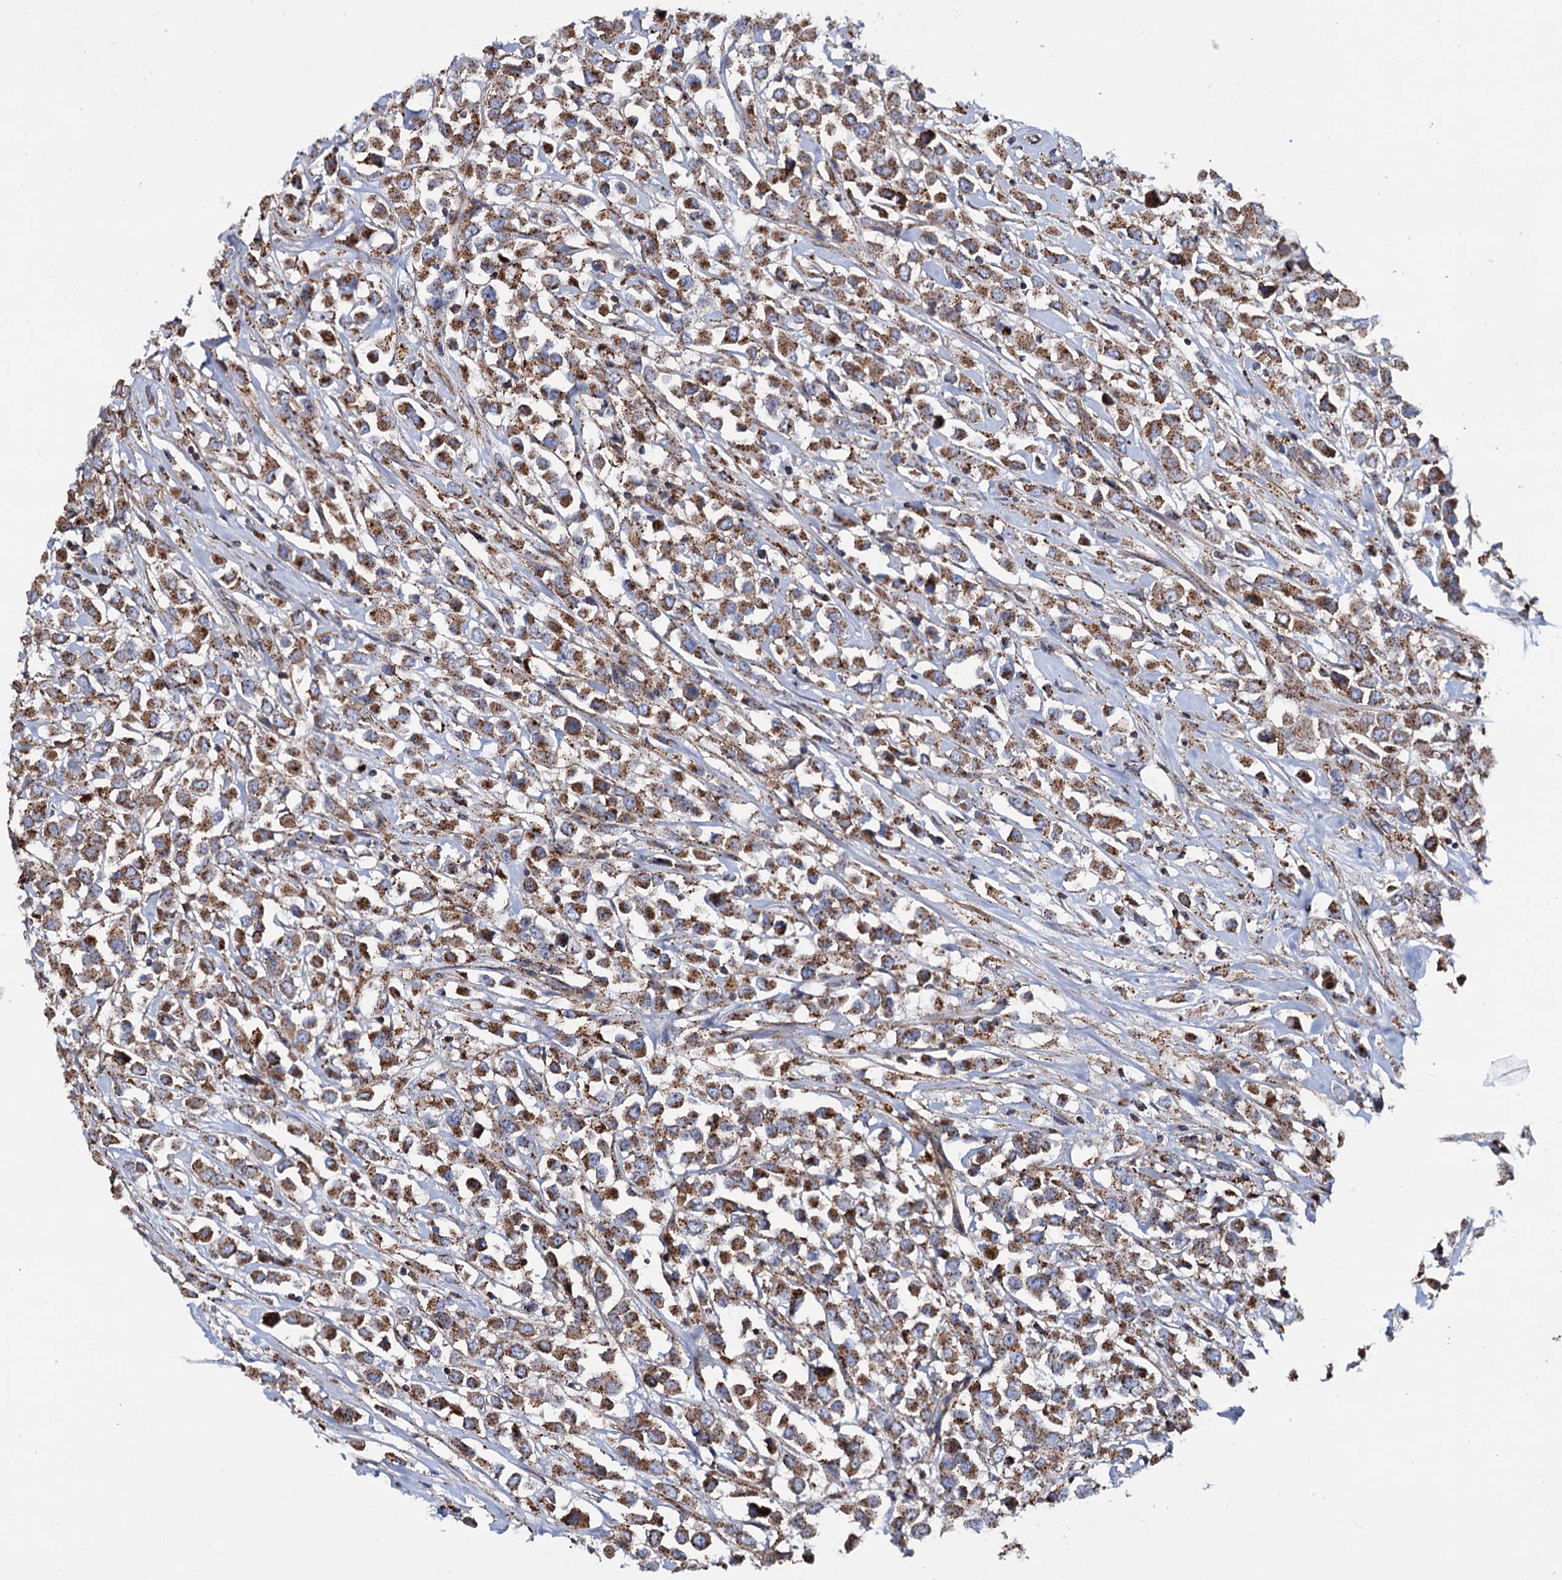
{"staining": {"intensity": "moderate", "quantity": ">75%", "location": "cytoplasmic/membranous"}, "tissue": "breast cancer", "cell_type": "Tumor cells", "image_type": "cancer", "snomed": [{"axis": "morphology", "description": "Duct carcinoma"}, {"axis": "topography", "description": "Breast"}], "caption": "Breast cancer (invasive ductal carcinoma) stained with DAB immunohistochemistry exhibits medium levels of moderate cytoplasmic/membranous expression in about >75% of tumor cells.", "gene": "PSEN1", "patient": {"sex": "female", "age": 61}}